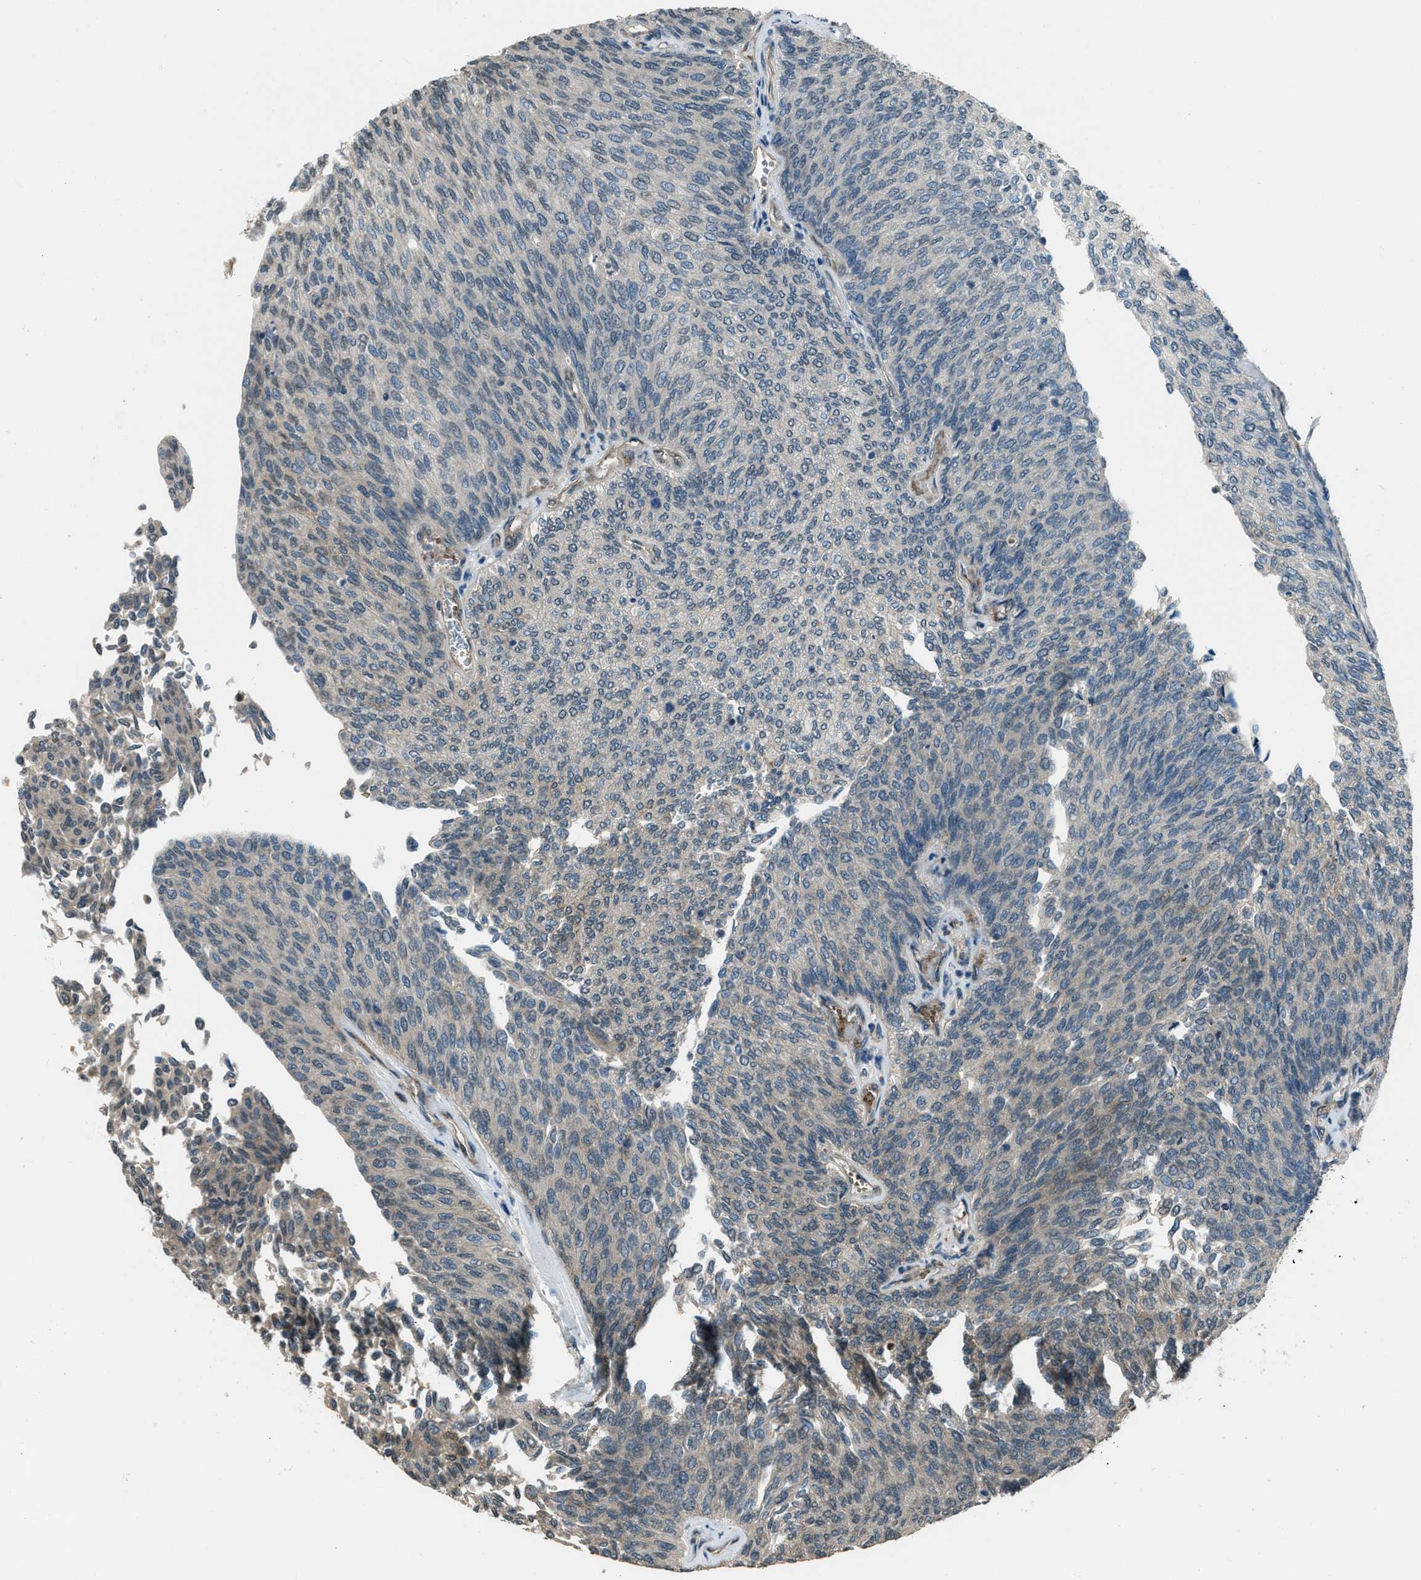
{"staining": {"intensity": "weak", "quantity": "25%-75%", "location": "nuclear"}, "tissue": "urothelial cancer", "cell_type": "Tumor cells", "image_type": "cancer", "snomed": [{"axis": "morphology", "description": "Urothelial carcinoma, Low grade"}, {"axis": "topography", "description": "Urinary bladder"}], "caption": "Immunohistochemistry image of neoplastic tissue: human urothelial carcinoma (low-grade) stained using immunohistochemistry (IHC) displays low levels of weak protein expression localized specifically in the nuclear of tumor cells, appearing as a nuclear brown color.", "gene": "SVIL", "patient": {"sex": "female", "age": 79}}